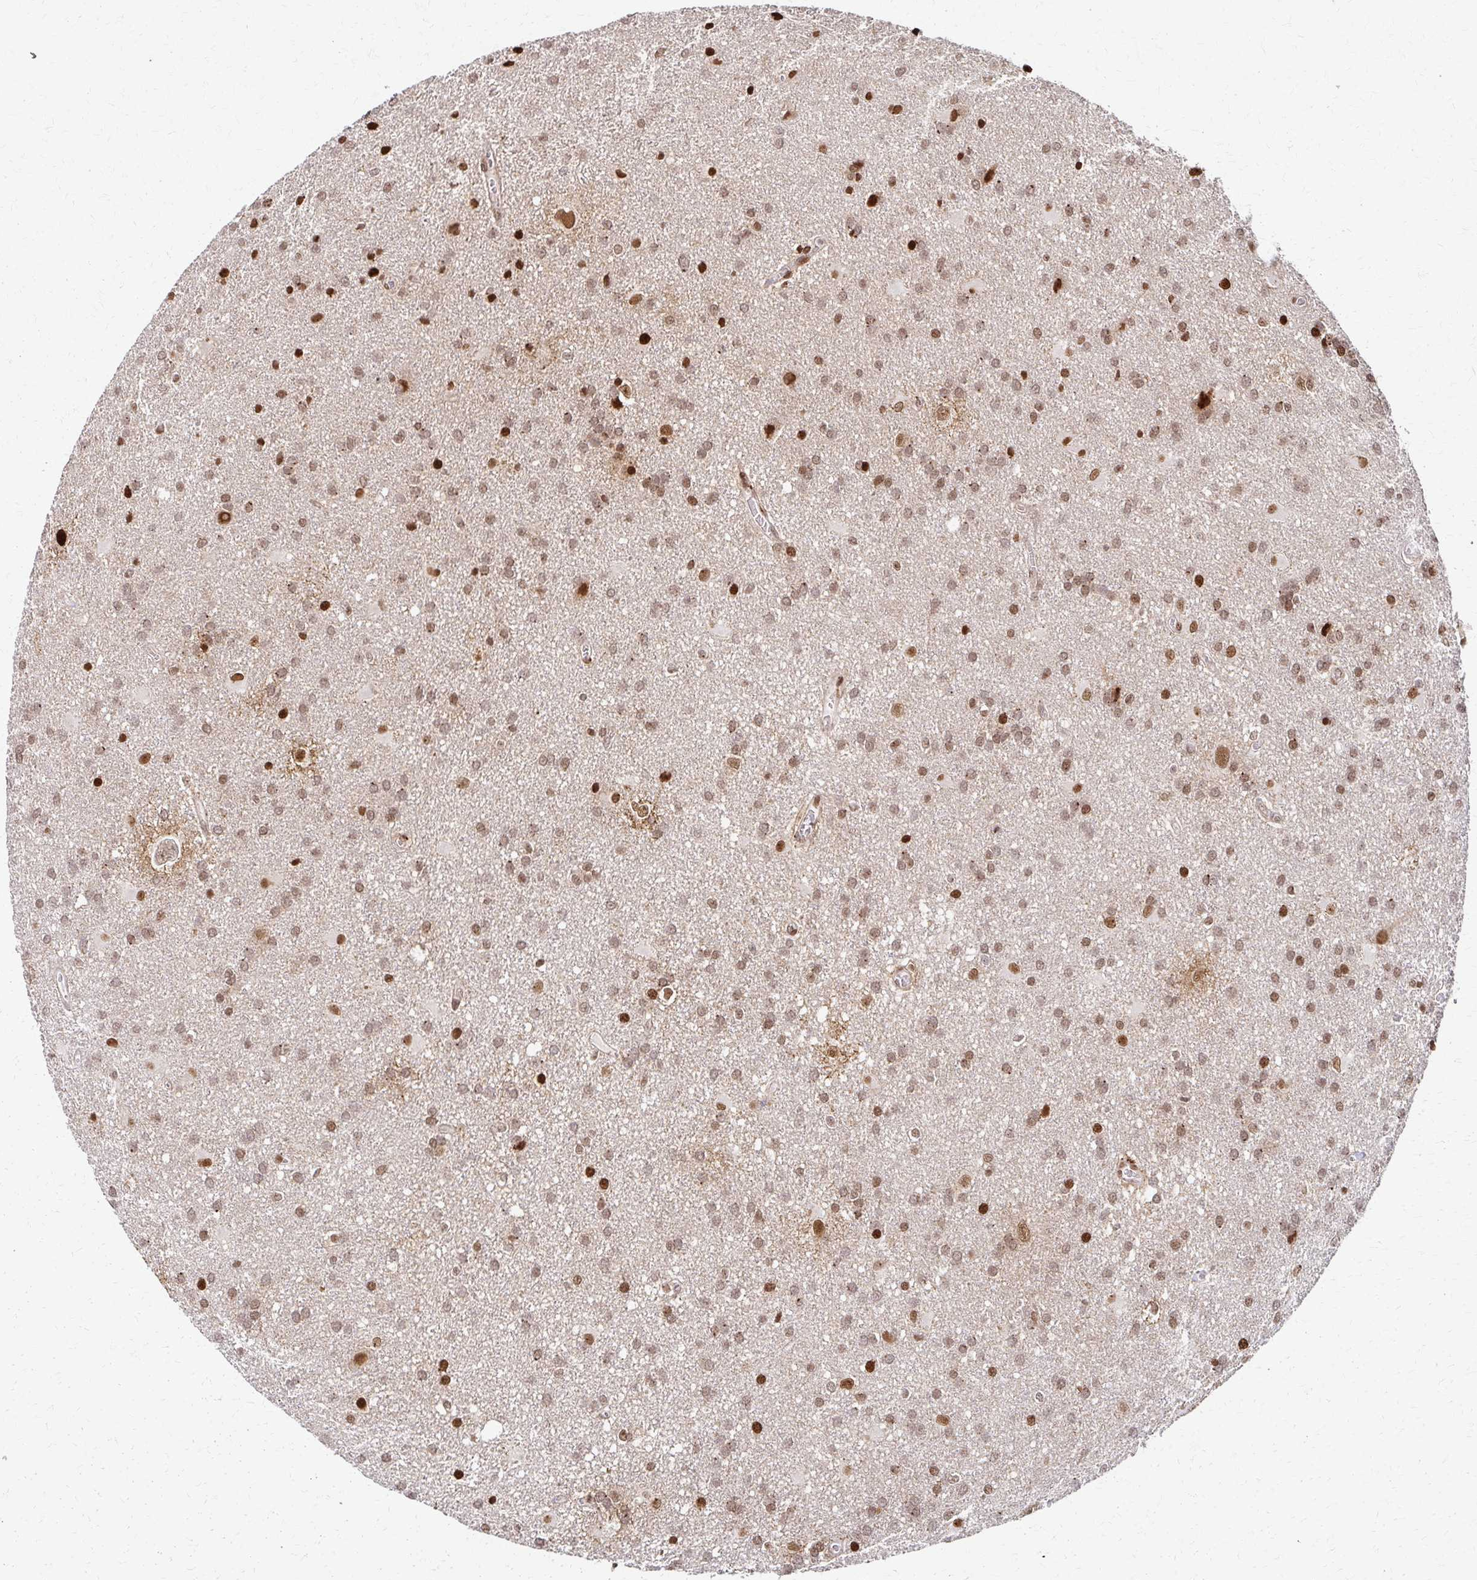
{"staining": {"intensity": "moderate", "quantity": "25%-75%", "location": "nuclear"}, "tissue": "glioma", "cell_type": "Tumor cells", "image_type": "cancer", "snomed": [{"axis": "morphology", "description": "Glioma, malignant, Low grade"}, {"axis": "topography", "description": "Brain"}], "caption": "Protein staining shows moderate nuclear positivity in about 25%-75% of tumor cells in glioma.", "gene": "PSMD7", "patient": {"sex": "male", "age": 66}}